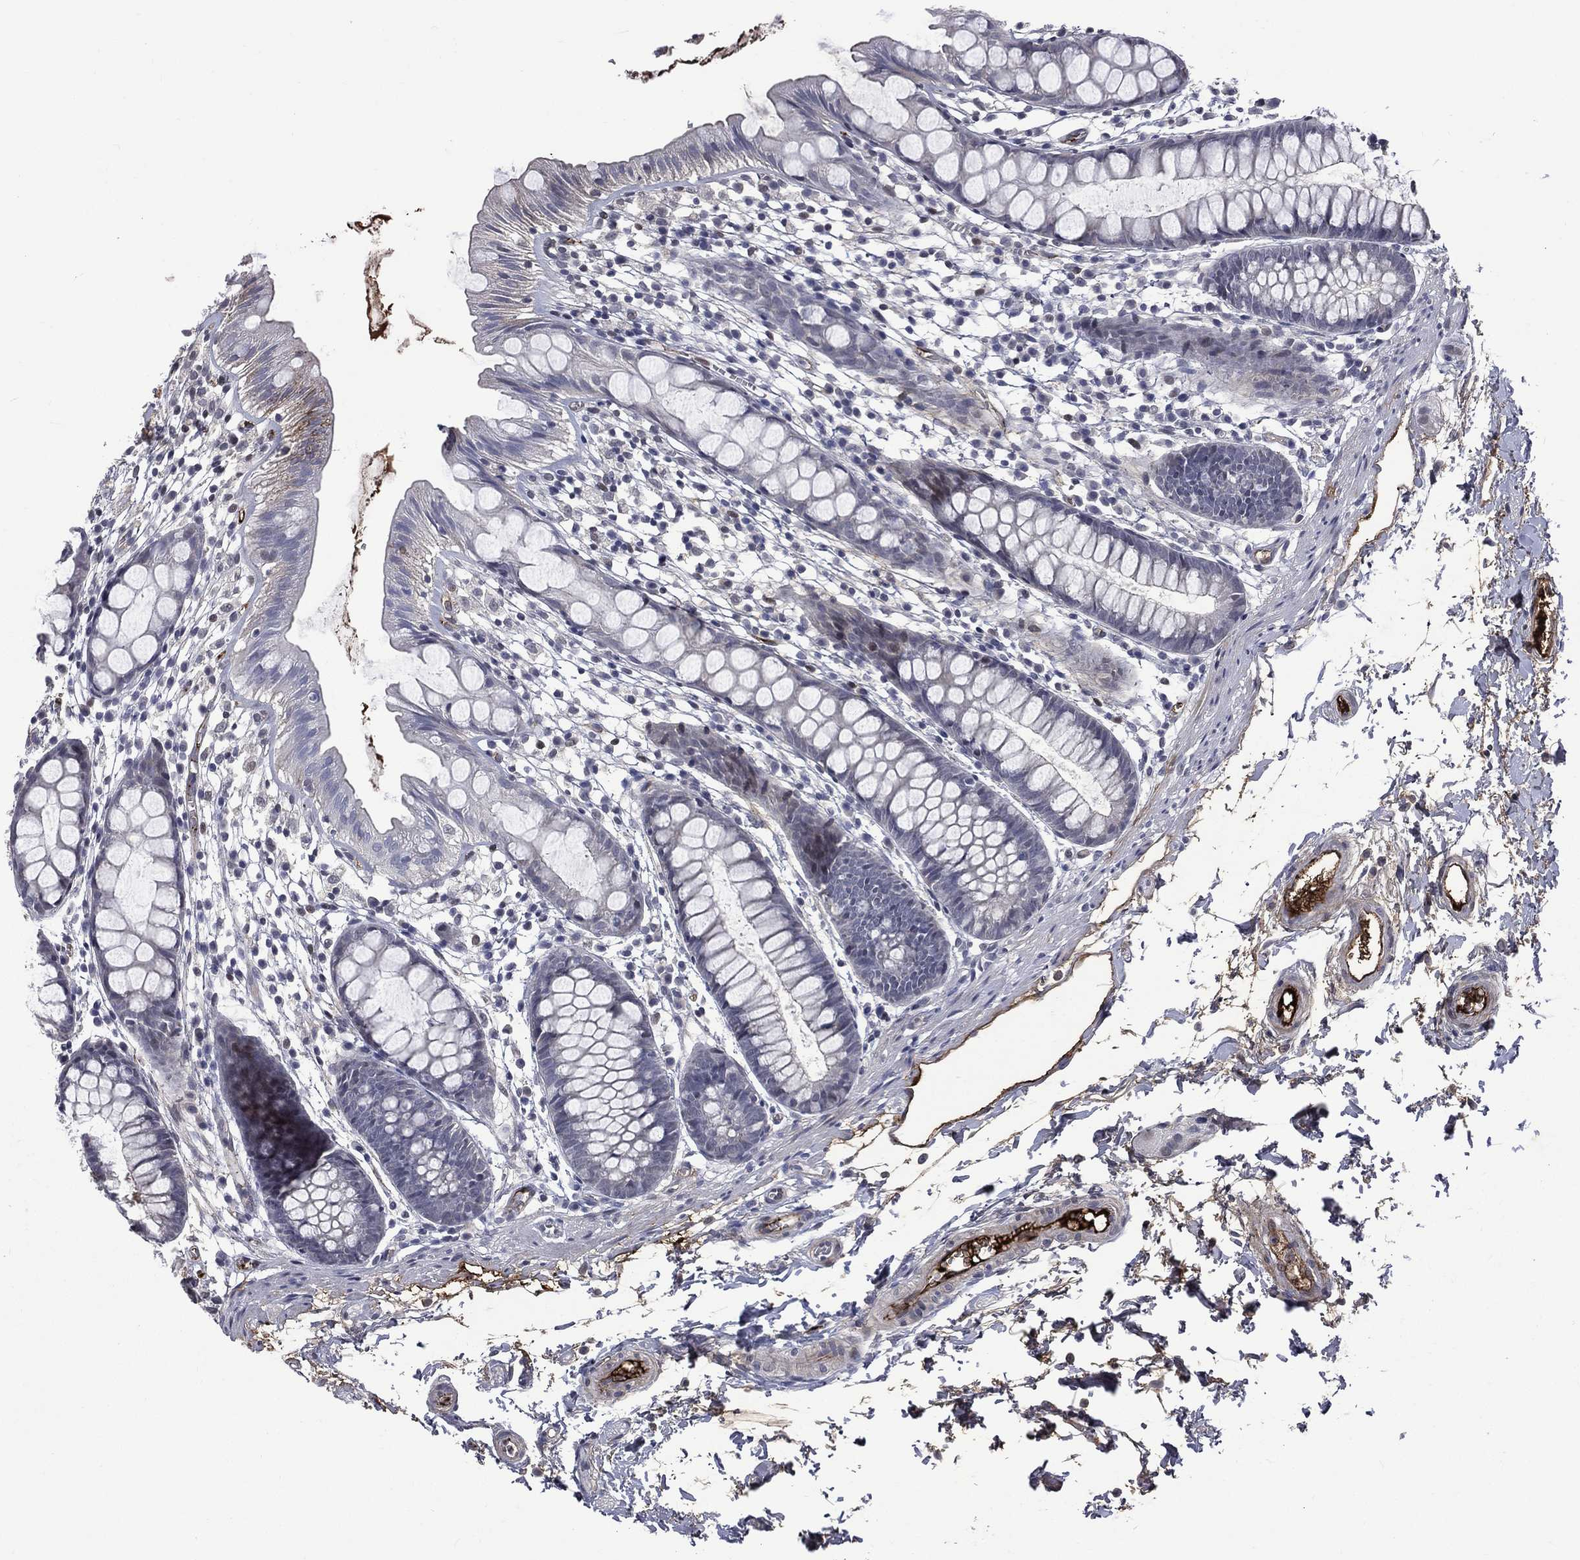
{"staining": {"intensity": "negative", "quantity": "none", "location": "none"}, "tissue": "rectum", "cell_type": "Glandular cells", "image_type": "normal", "snomed": [{"axis": "morphology", "description": "Normal tissue, NOS"}, {"axis": "topography", "description": "Rectum"}], "caption": "Immunohistochemical staining of unremarkable rectum displays no significant staining in glandular cells.", "gene": "FGG", "patient": {"sex": "male", "age": 57}}